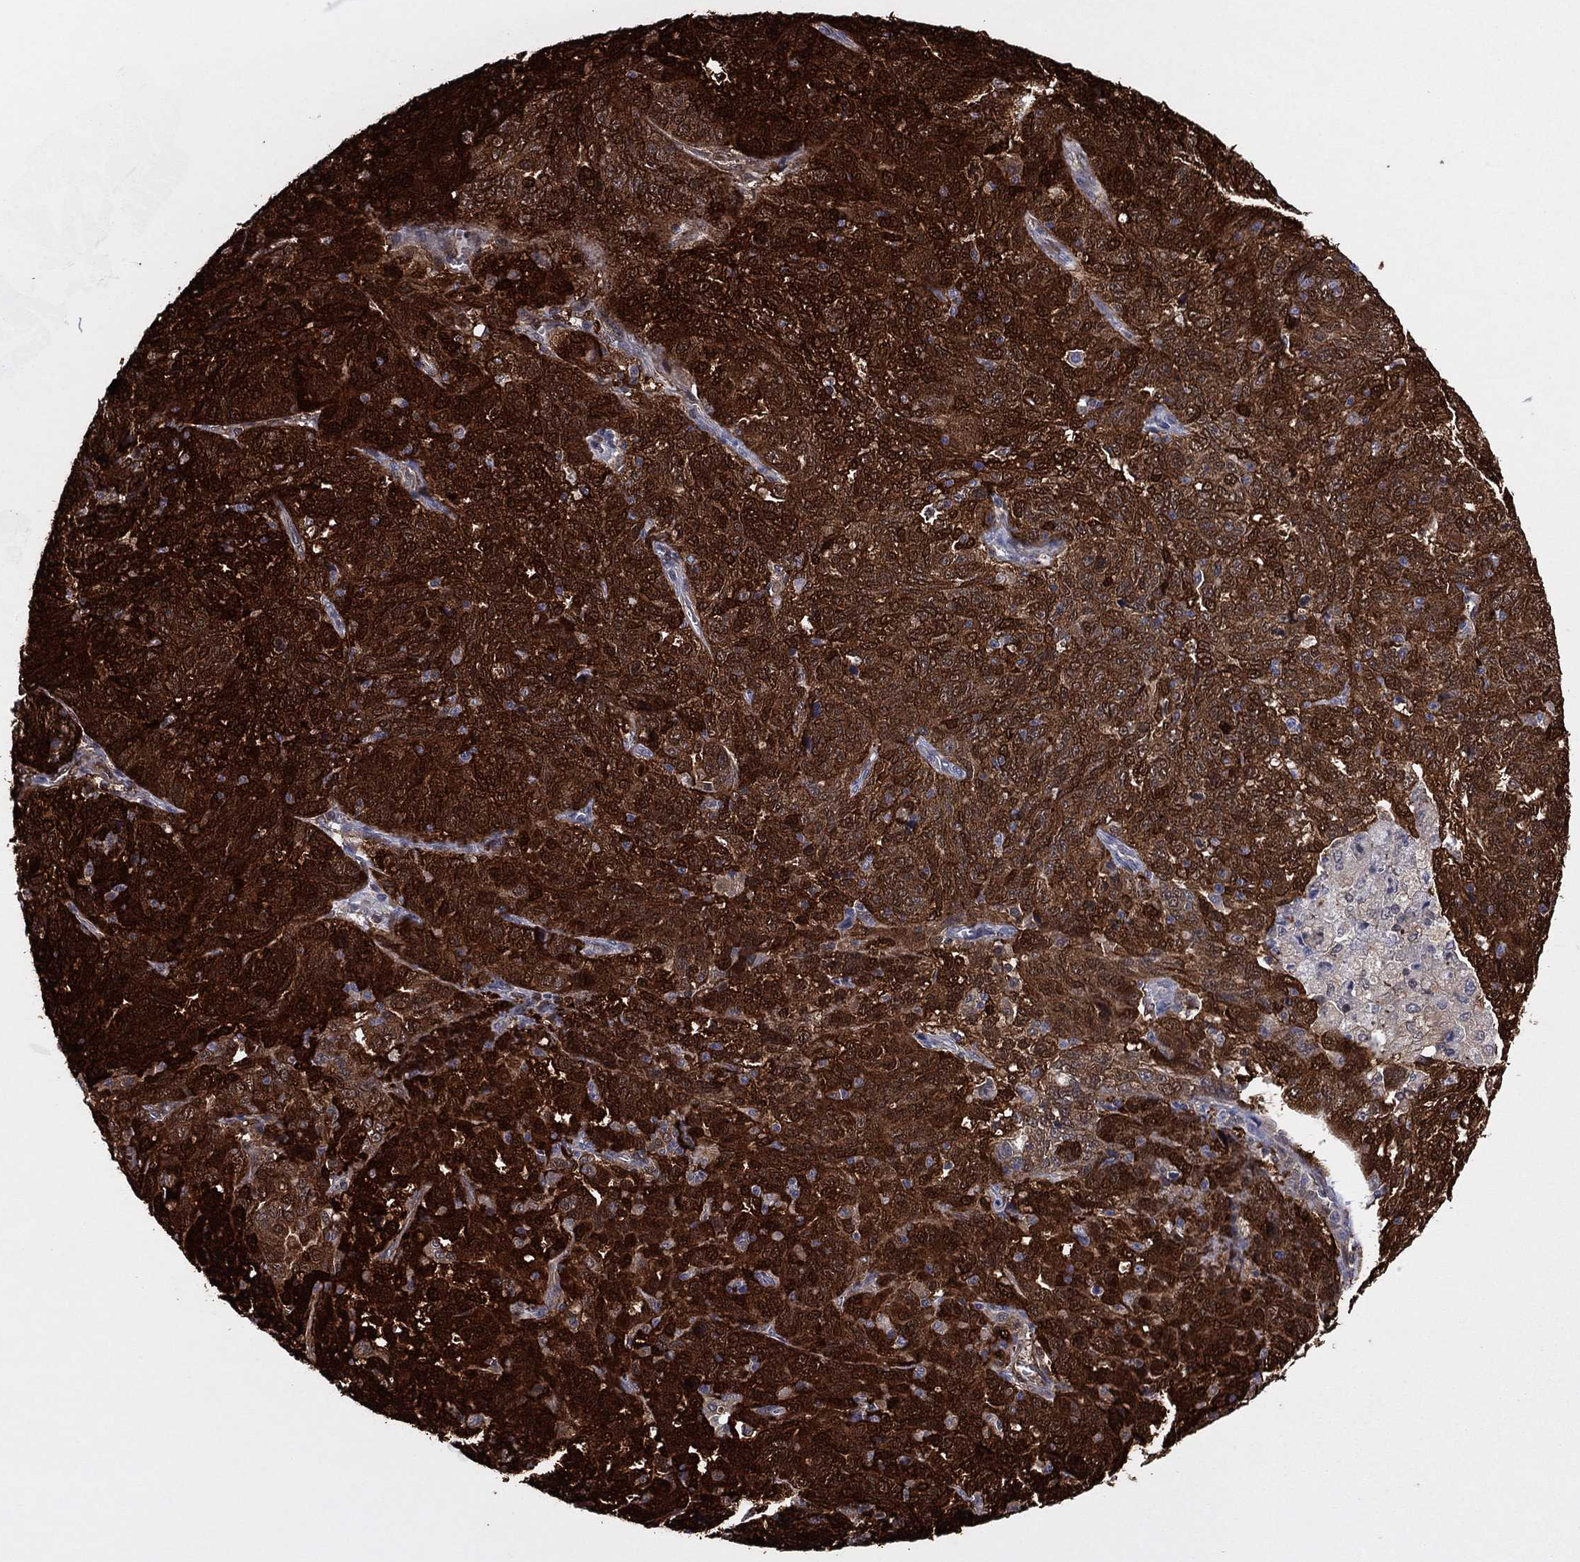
{"staining": {"intensity": "strong", "quantity": "25%-75%", "location": "cytoplasmic/membranous,nuclear"}, "tissue": "ovarian cancer", "cell_type": "Tumor cells", "image_type": "cancer", "snomed": [{"axis": "morphology", "description": "Cystadenocarcinoma, serous, NOS"}, {"axis": "topography", "description": "Ovary"}], "caption": "Serous cystadenocarcinoma (ovarian) was stained to show a protein in brown. There is high levels of strong cytoplasmic/membranous and nuclear positivity in about 25%-75% of tumor cells.", "gene": "SNCG", "patient": {"sex": "female", "age": 71}}